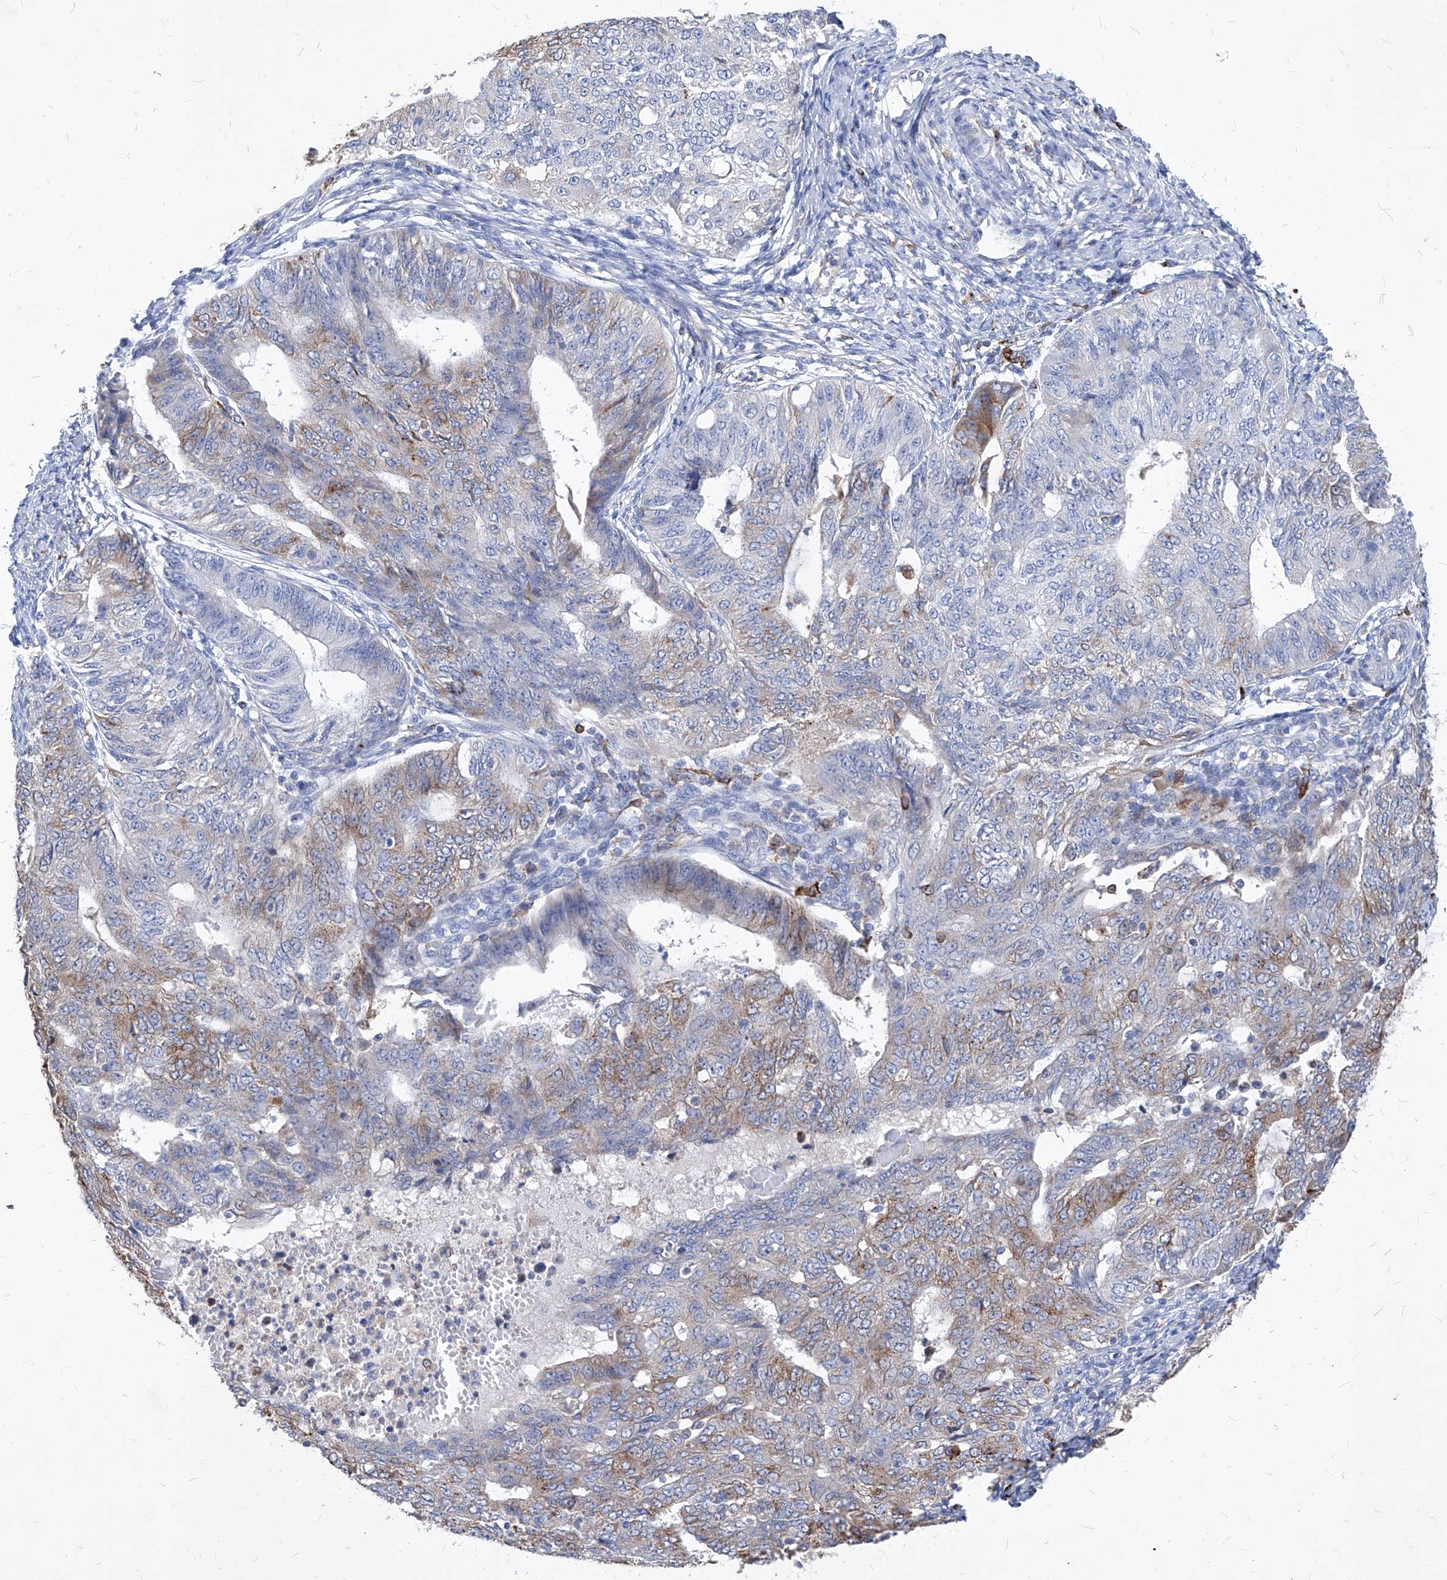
{"staining": {"intensity": "moderate", "quantity": "25%-75%", "location": "cytoplasmic/membranous"}, "tissue": "endometrial cancer", "cell_type": "Tumor cells", "image_type": "cancer", "snomed": [{"axis": "morphology", "description": "Adenocarcinoma, NOS"}, {"axis": "topography", "description": "Endometrium"}], "caption": "Adenocarcinoma (endometrial) stained with immunohistochemistry (IHC) reveals moderate cytoplasmic/membranous expression in approximately 25%-75% of tumor cells. (brown staining indicates protein expression, while blue staining denotes nuclei).", "gene": "UBOX5", "patient": {"sex": "female", "age": 32}}